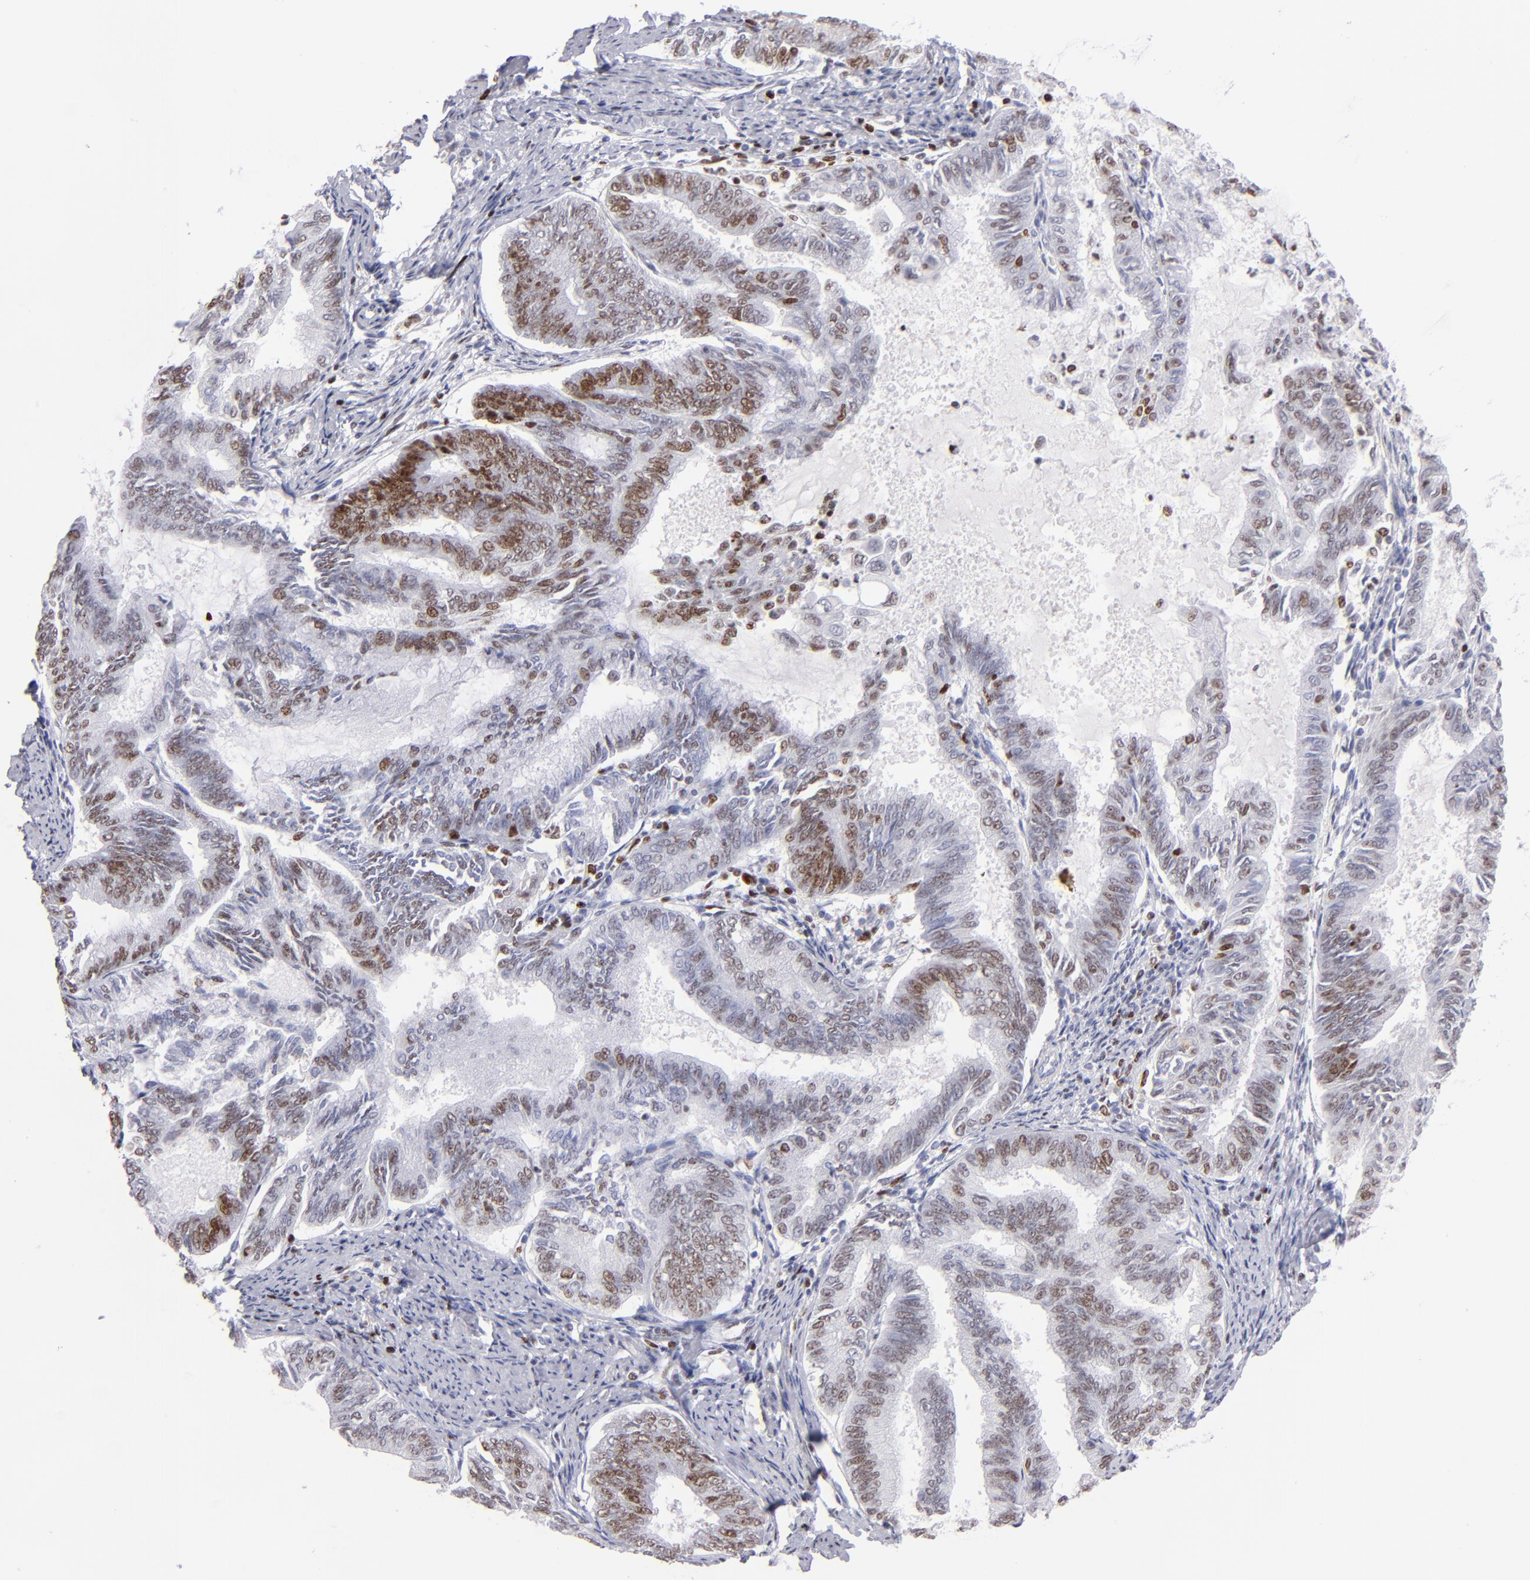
{"staining": {"intensity": "moderate", "quantity": "25%-75%", "location": "nuclear"}, "tissue": "endometrial cancer", "cell_type": "Tumor cells", "image_type": "cancer", "snomed": [{"axis": "morphology", "description": "Adenocarcinoma, NOS"}, {"axis": "topography", "description": "Endometrium"}], "caption": "An IHC photomicrograph of neoplastic tissue is shown. Protein staining in brown highlights moderate nuclear positivity in adenocarcinoma (endometrial) within tumor cells. Nuclei are stained in blue.", "gene": "POLA1", "patient": {"sex": "female", "age": 86}}